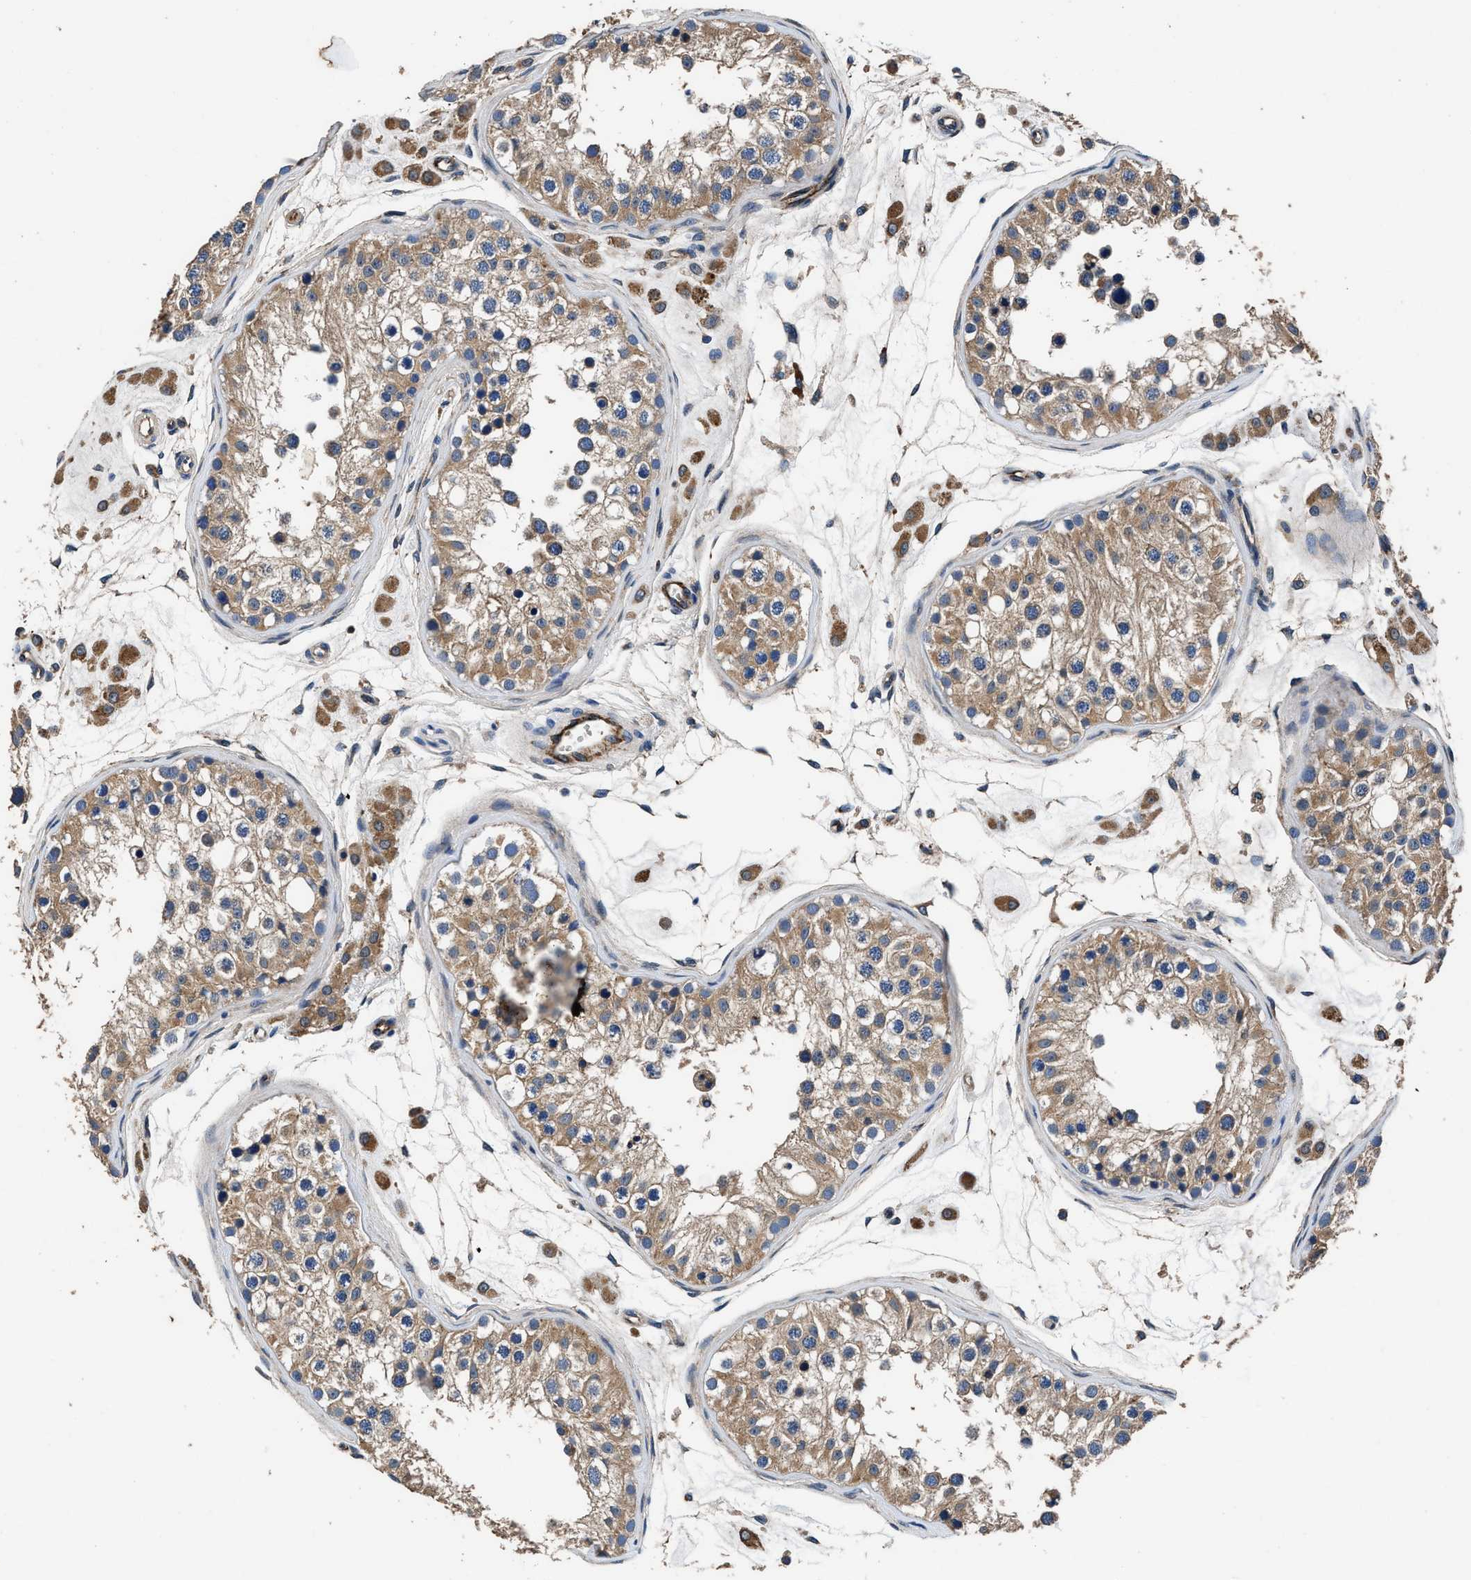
{"staining": {"intensity": "moderate", "quantity": ">75%", "location": "cytoplasmic/membranous"}, "tissue": "testis", "cell_type": "Cells in seminiferous ducts", "image_type": "normal", "snomed": [{"axis": "morphology", "description": "Normal tissue, NOS"}, {"axis": "morphology", "description": "Adenocarcinoma, metastatic, NOS"}, {"axis": "topography", "description": "Testis"}], "caption": "DAB immunohistochemical staining of unremarkable human testis exhibits moderate cytoplasmic/membranous protein positivity in about >75% of cells in seminiferous ducts. (DAB IHC, brown staining for protein, blue staining for nuclei).", "gene": "DHRS7B", "patient": {"sex": "male", "age": 26}}